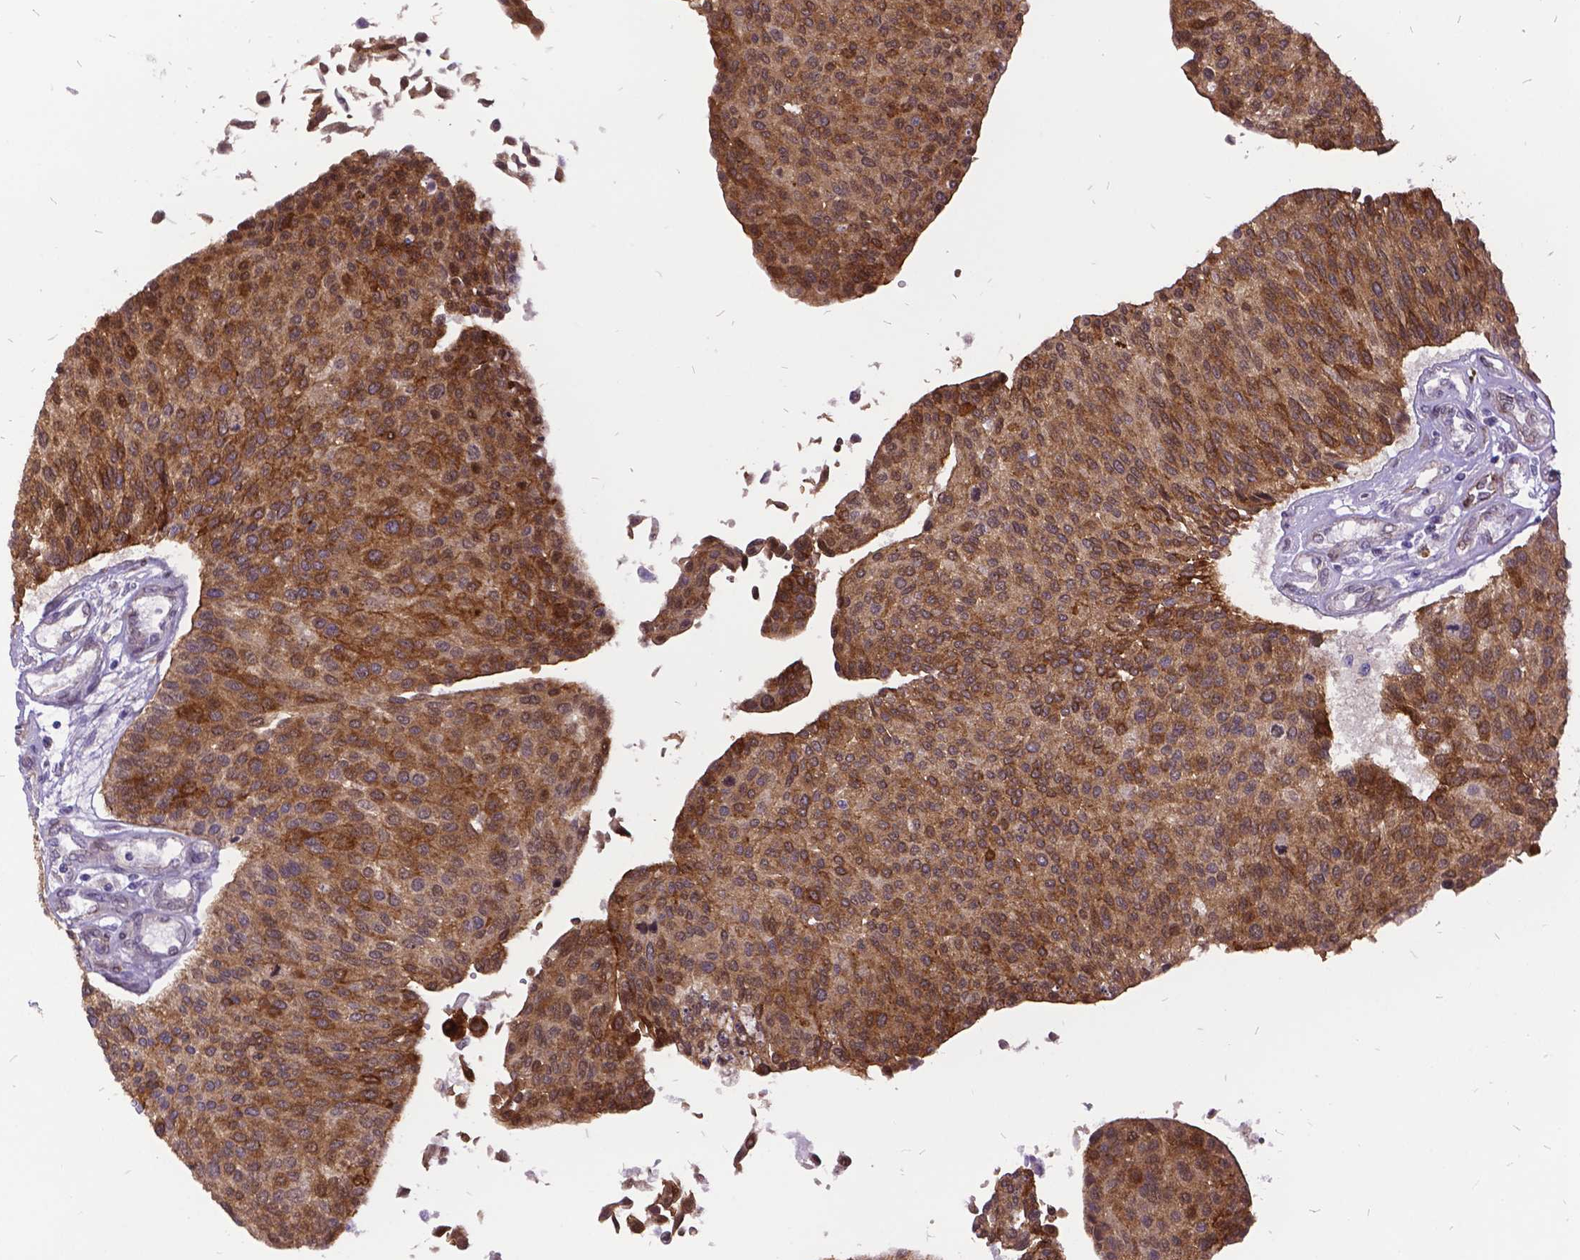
{"staining": {"intensity": "moderate", "quantity": ">75%", "location": "cytoplasmic/membranous"}, "tissue": "urothelial cancer", "cell_type": "Tumor cells", "image_type": "cancer", "snomed": [{"axis": "morphology", "description": "Urothelial carcinoma, NOS"}, {"axis": "topography", "description": "Urinary bladder"}], "caption": "Tumor cells demonstrate medium levels of moderate cytoplasmic/membranous expression in about >75% of cells in human transitional cell carcinoma.", "gene": "GRB7", "patient": {"sex": "male", "age": 55}}